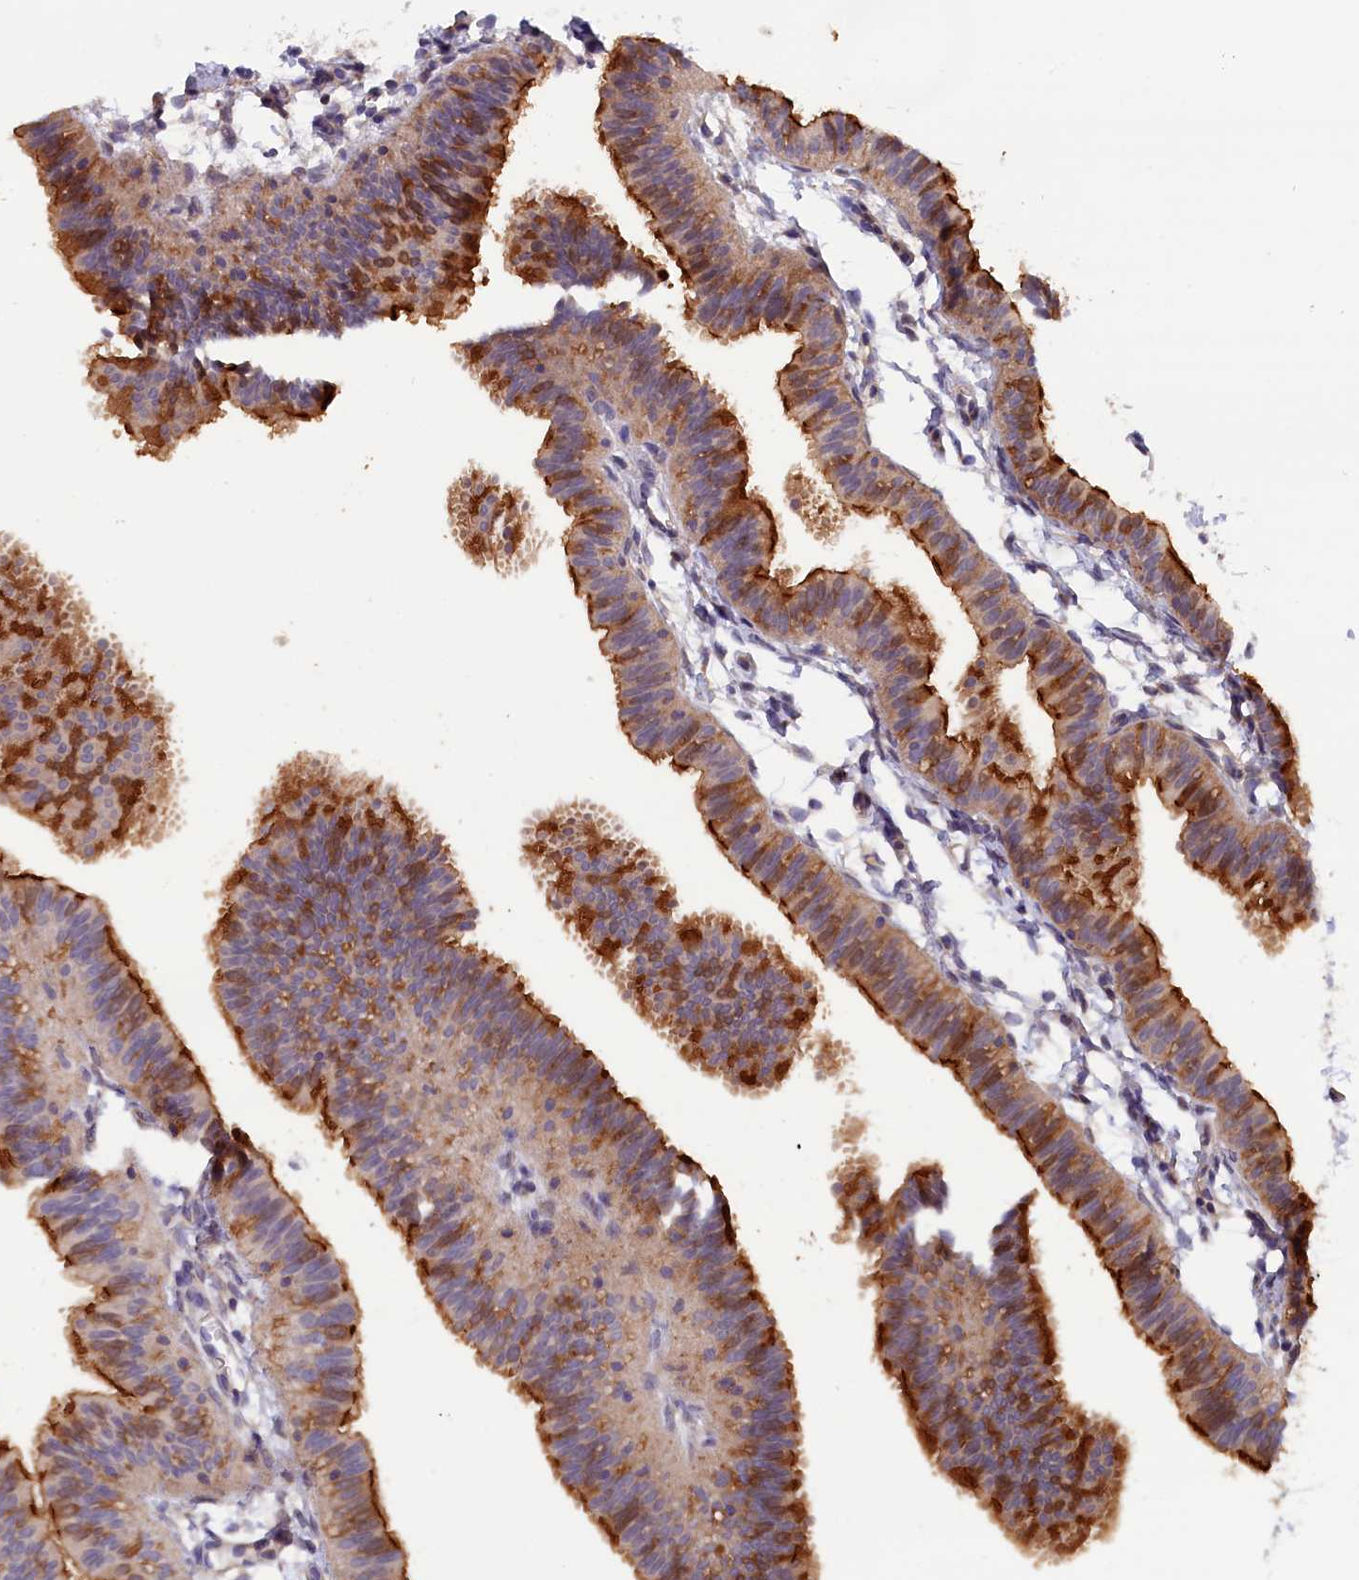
{"staining": {"intensity": "strong", "quantity": "25%-75%", "location": "cytoplasmic/membranous"}, "tissue": "fallopian tube", "cell_type": "Glandular cells", "image_type": "normal", "snomed": [{"axis": "morphology", "description": "Normal tissue, NOS"}, {"axis": "topography", "description": "Fallopian tube"}], "caption": "A histopathology image showing strong cytoplasmic/membranous positivity in about 25%-75% of glandular cells in normal fallopian tube, as visualized by brown immunohistochemical staining.", "gene": "JPT2", "patient": {"sex": "female", "age": 35}}